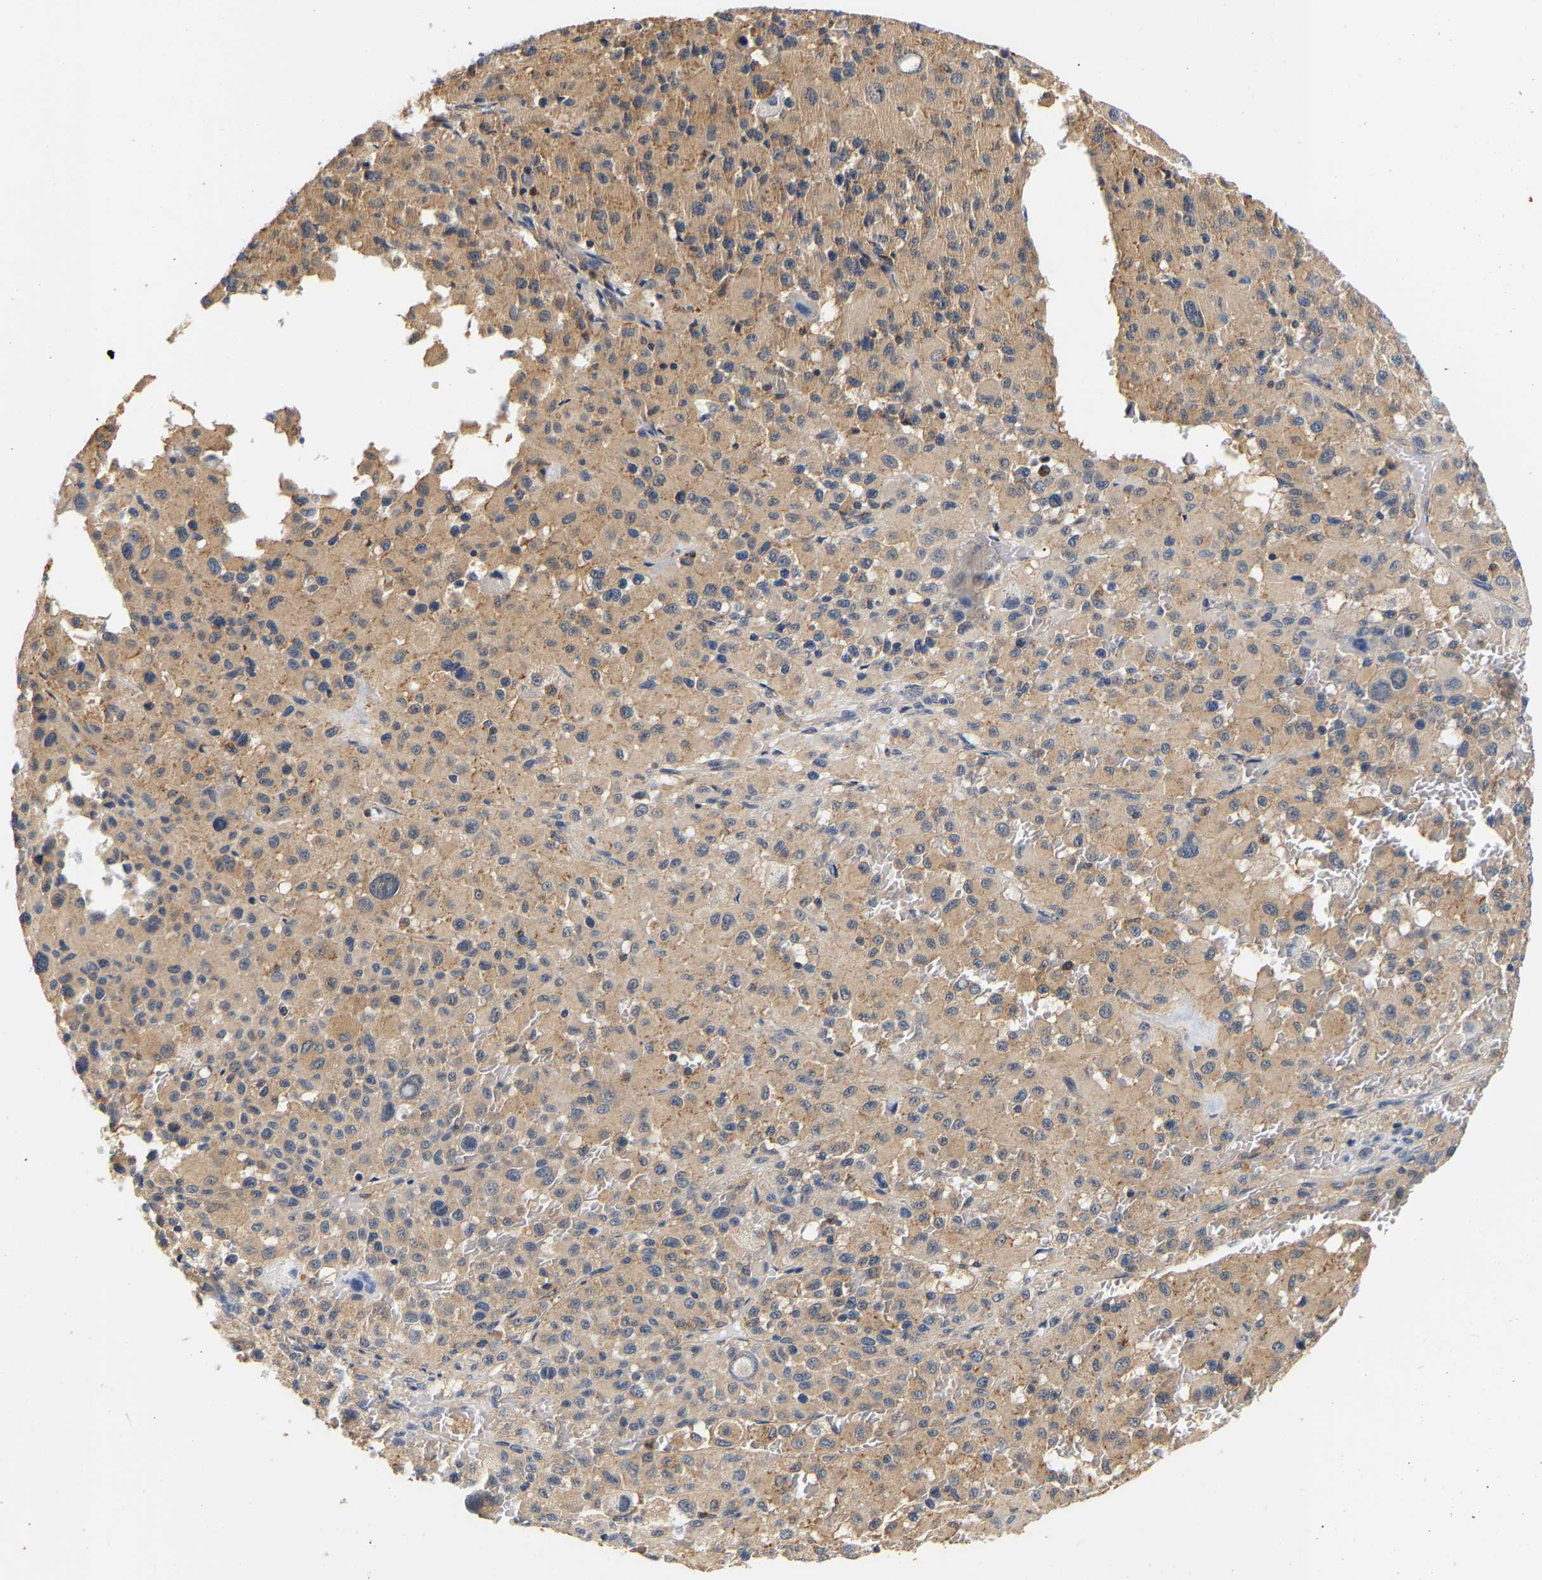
{"staining": {"intensity": "weak", "quantity": ">75%", "location": "cytoplasmic/membranous"}, "tissue": "melanoma", "cell_type": "Tumor cells", "image_type": "cancer", "snomed": [{"axis": "morphology", "description": "Malignant melanoma, Metastatic site"}, {"axis": "topography", "description": "Skin"}], "caption": "A high-resolution photomicrograph shows immunohistochemistry staining of malignant melanoma (metastatic site), which reveals weak cytoplasmic/membranous staining in approximately >75% of tumor cells.", "gene": "PPID", "patient": {"sex": "female", "age": 74}}